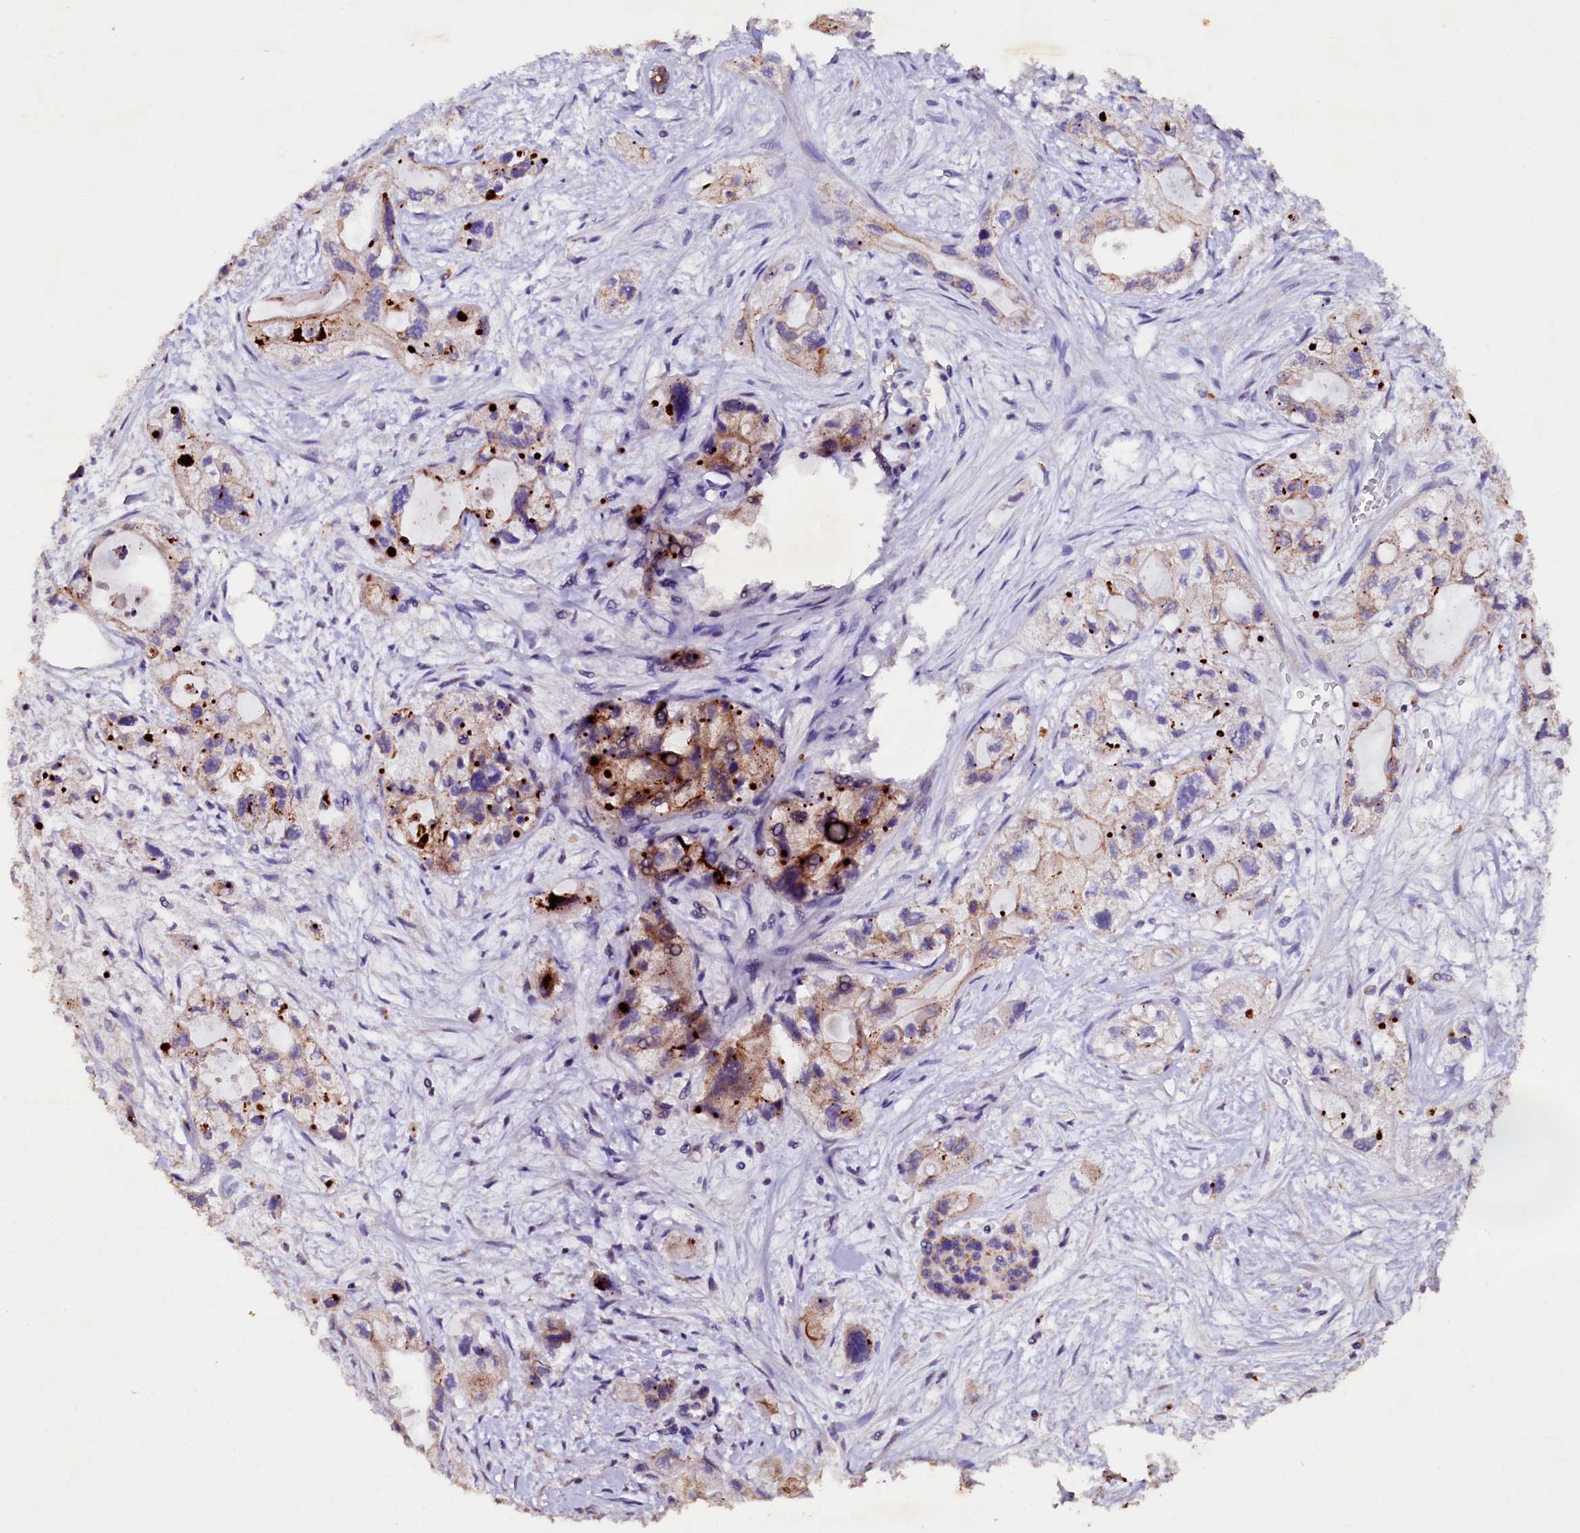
{"staining": {"intensity": "weak", "quantity": "25%-75%", "location": "cytoplasmic/membranous"}, "tissue": "pancreatic cancer", "cell_type": "Tumor cells", "image_type": "cancer", "snomed": [{"axis": "morphology", "description": "Adenocarcinoma, NOS"}, {"axis": "topography", "description": "Pancreas"}], "caption": "Pancreatic cancer was stained to show a protein in brown. There is low levels of weak cytoplasmic/membranous expression in approximately 25%-75% of tumor cells.", "gene": "VPS36", "patient": {"sex": "male", "age": 75}}